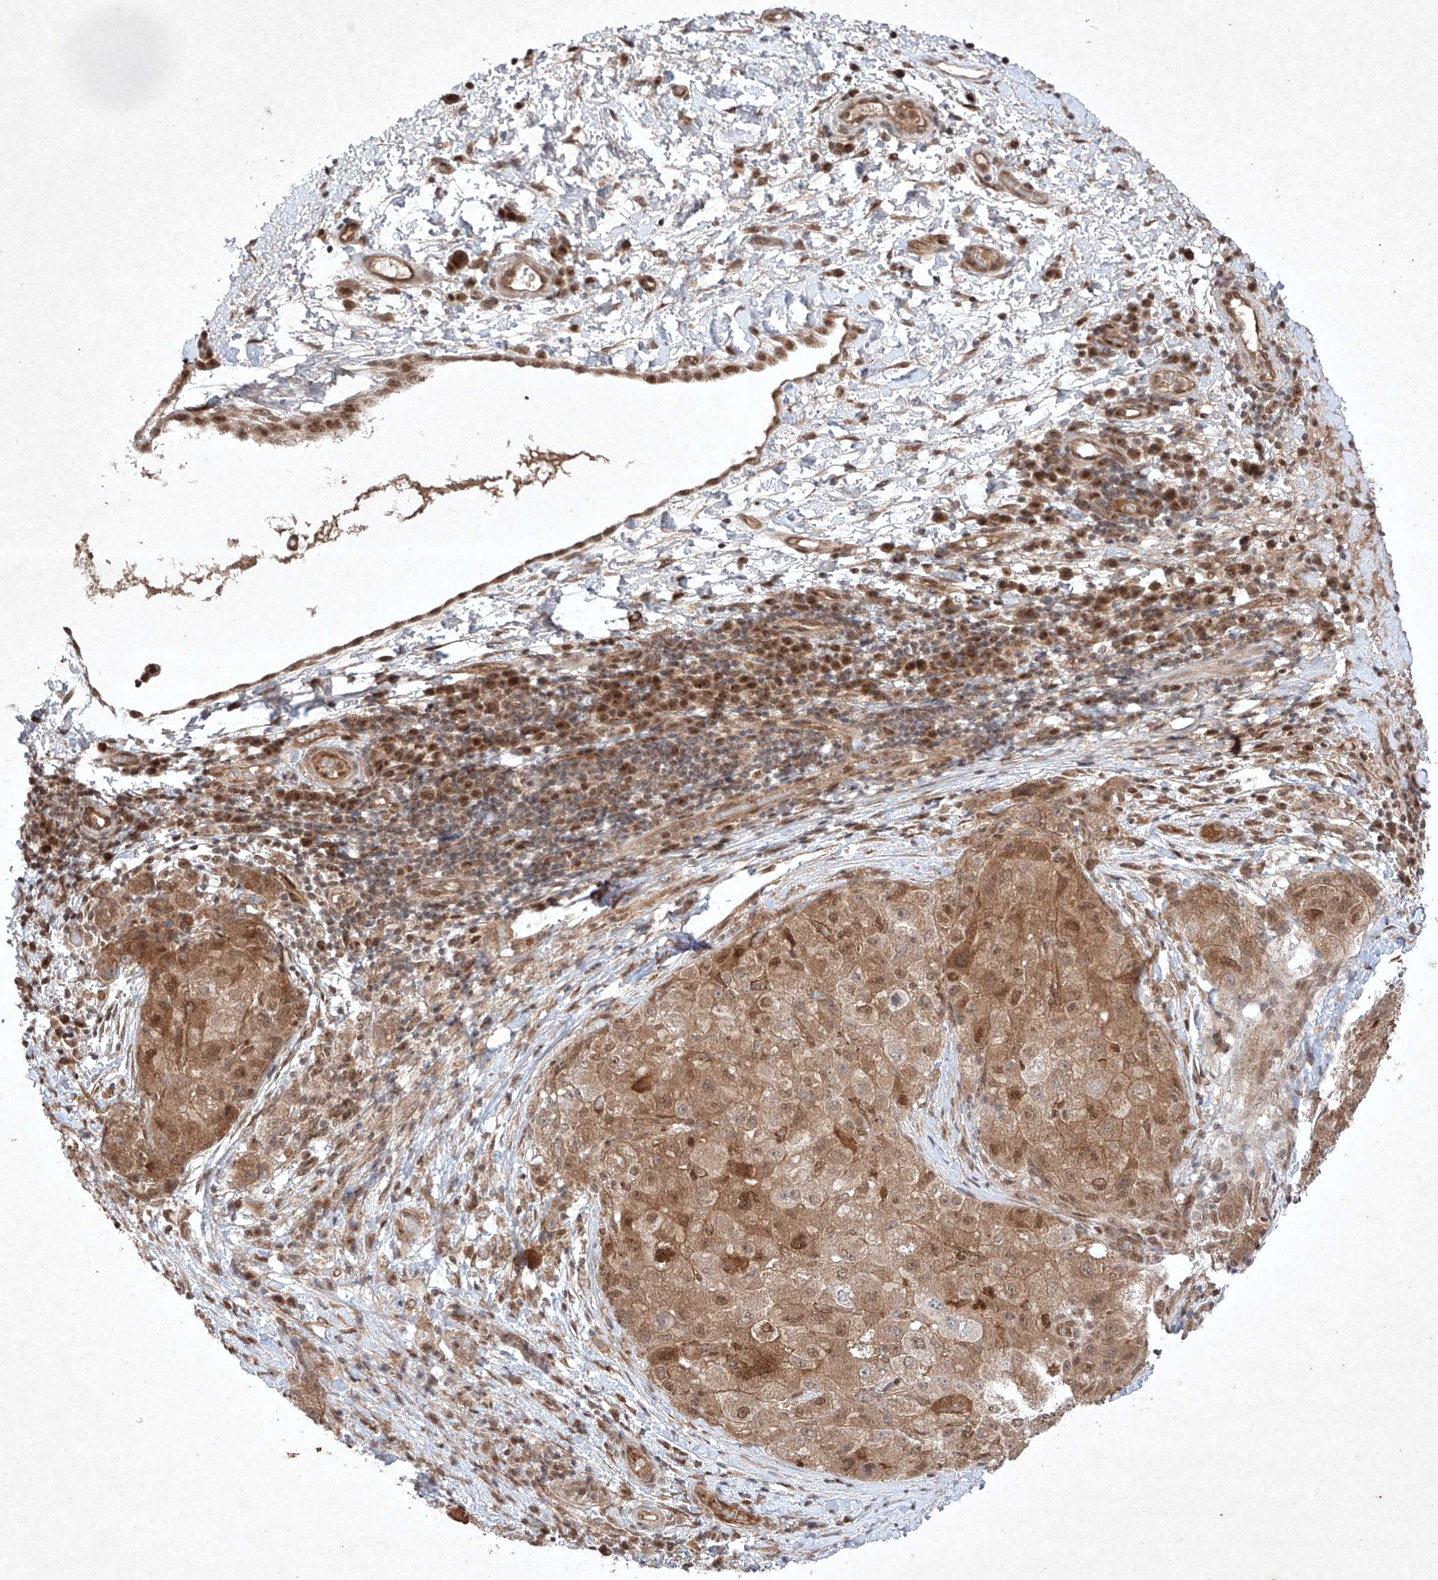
{"staining": {"intensity": "moderate", "quantity": ">75%", "location": "cytoplasmic/membranous,nuclear"}, "tissue": "liver cancer", "cell_type": "Tumor cells", "image_type": "cancer", "snomed": [{"axis": "morphology", "description": "Carcinoma, Hepatocellular, NOS"}, {"axis": "topography", "description": "Liver"}], "caption": "A brown stain shows moderate cytoplasmic/membranous and nuclear positivity of a protein in hepatocellular carcinoma (liver) tumor cells.", "gene": "RNF31", "patient": {"sex": "male", "age": 80}}